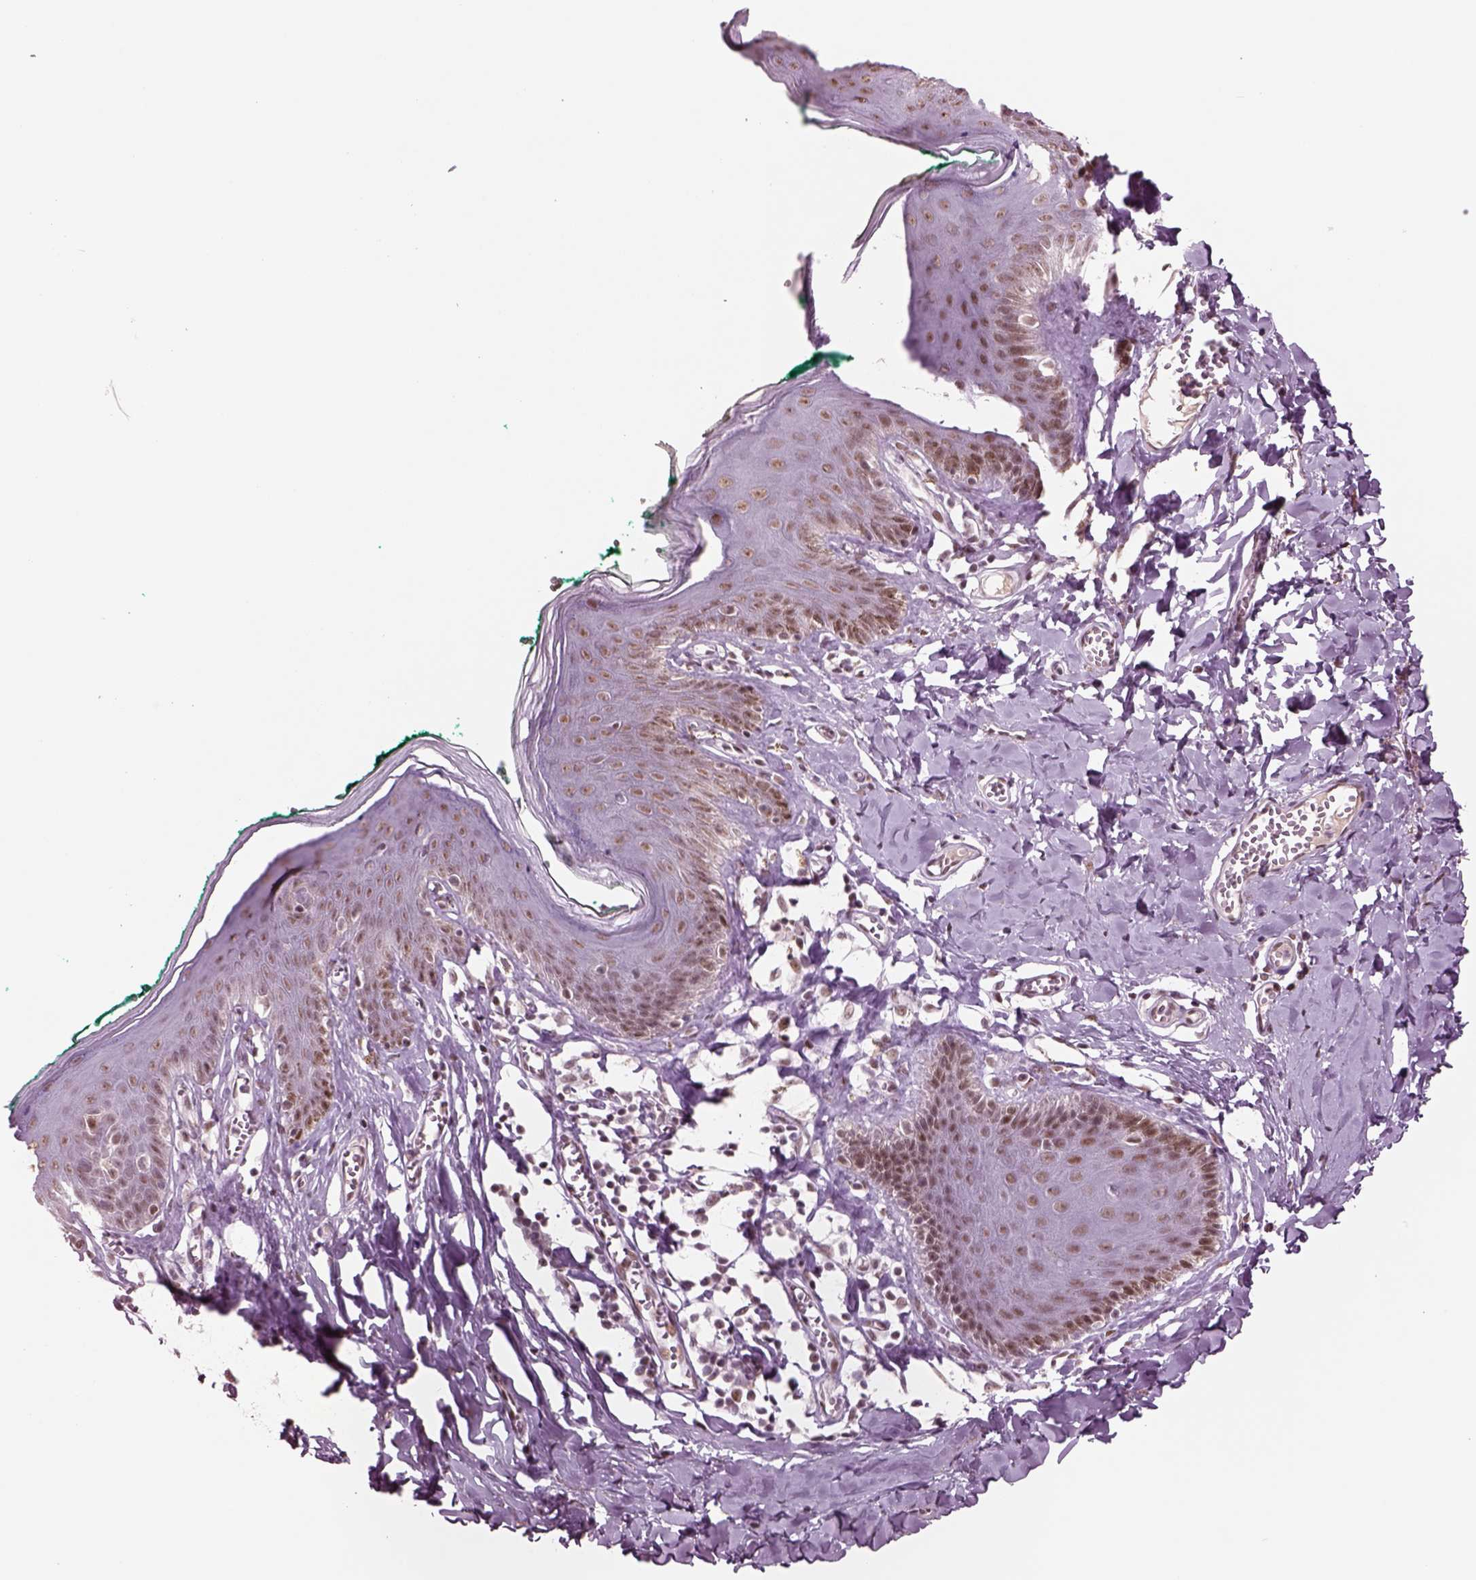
{"staining": {"intensity": "moderate", "quantity": ">75%", "location": "nuclear"}, "tissue": "skin", "cell_type": "Epidermal cells", "image_type": "normal", "snomed": [{"axis": "morphology", "description": "Normal tissue, NOS"}, {"axis": "topography", "description": "Vulva"}, {"axis": "topography", "description": "Peripheral nerve tissue"}], "caption": "The micrograph exhibits staining of benign skin, revealing moderate nuclear protein staining (brown color) within epidermal cells.", "gene": "SEPHS1", "patient": {"sex": "female", "age": 66}}